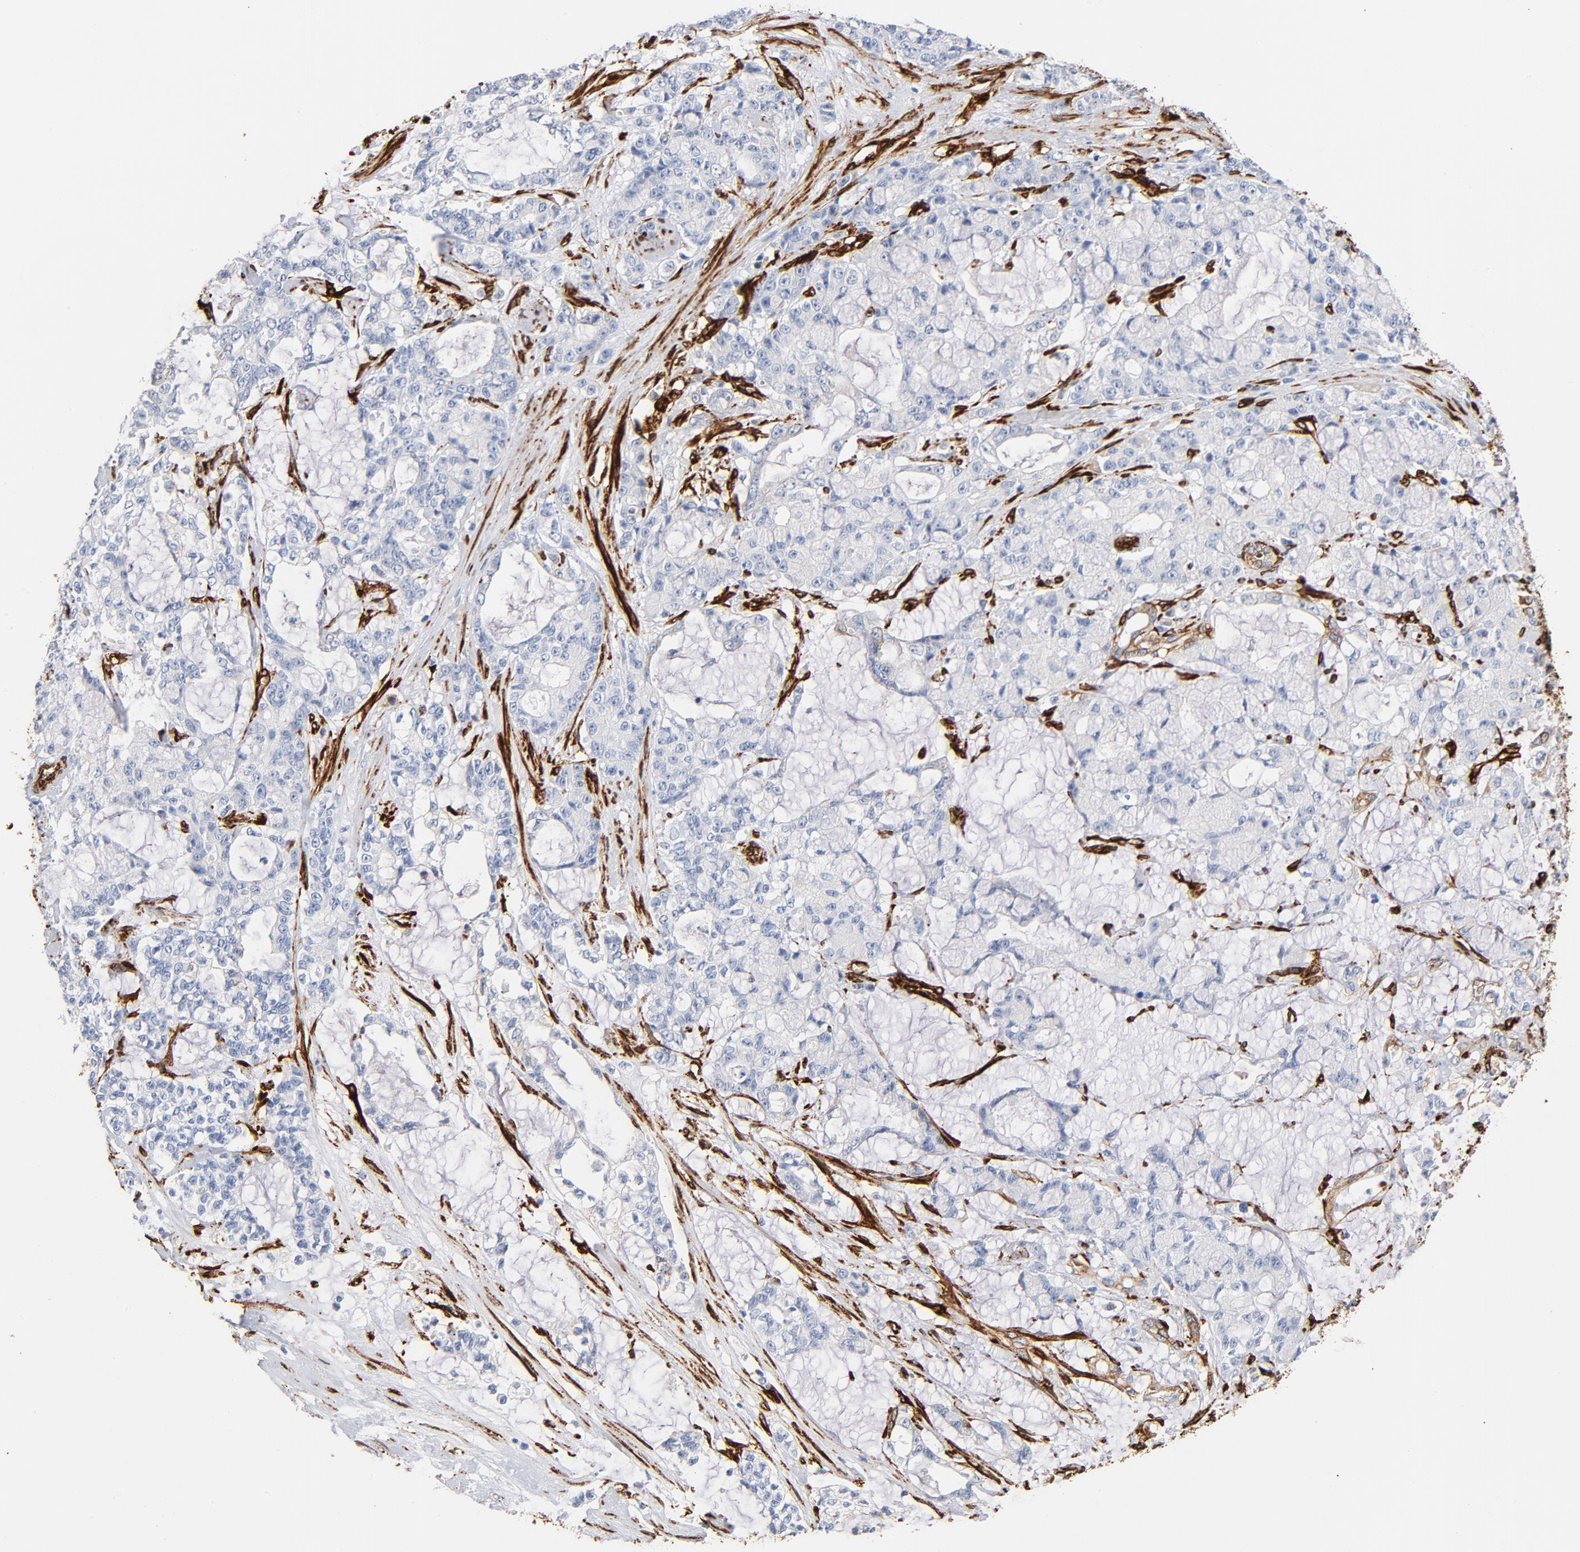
{"staining": {"intensity": "negative", "quantity": "none", "location": "none"}, "tissue": "pancreatic cancer", "cell_type": "Tumor cells", "image_type": "cancer", "snomed": [{"axis": "morphology", "description": "Adenocarcinoma, NOS"}, {"axis": "topography", "description": "Pancreas"}], "caption": "Immunohistochemistry (IHC) image of pancreatic cancer stained for a protein (brown), which displays no positivity in tumor cells.", "gene": "SERPINH1", "patient": {"sex": "female", "age": 73}}